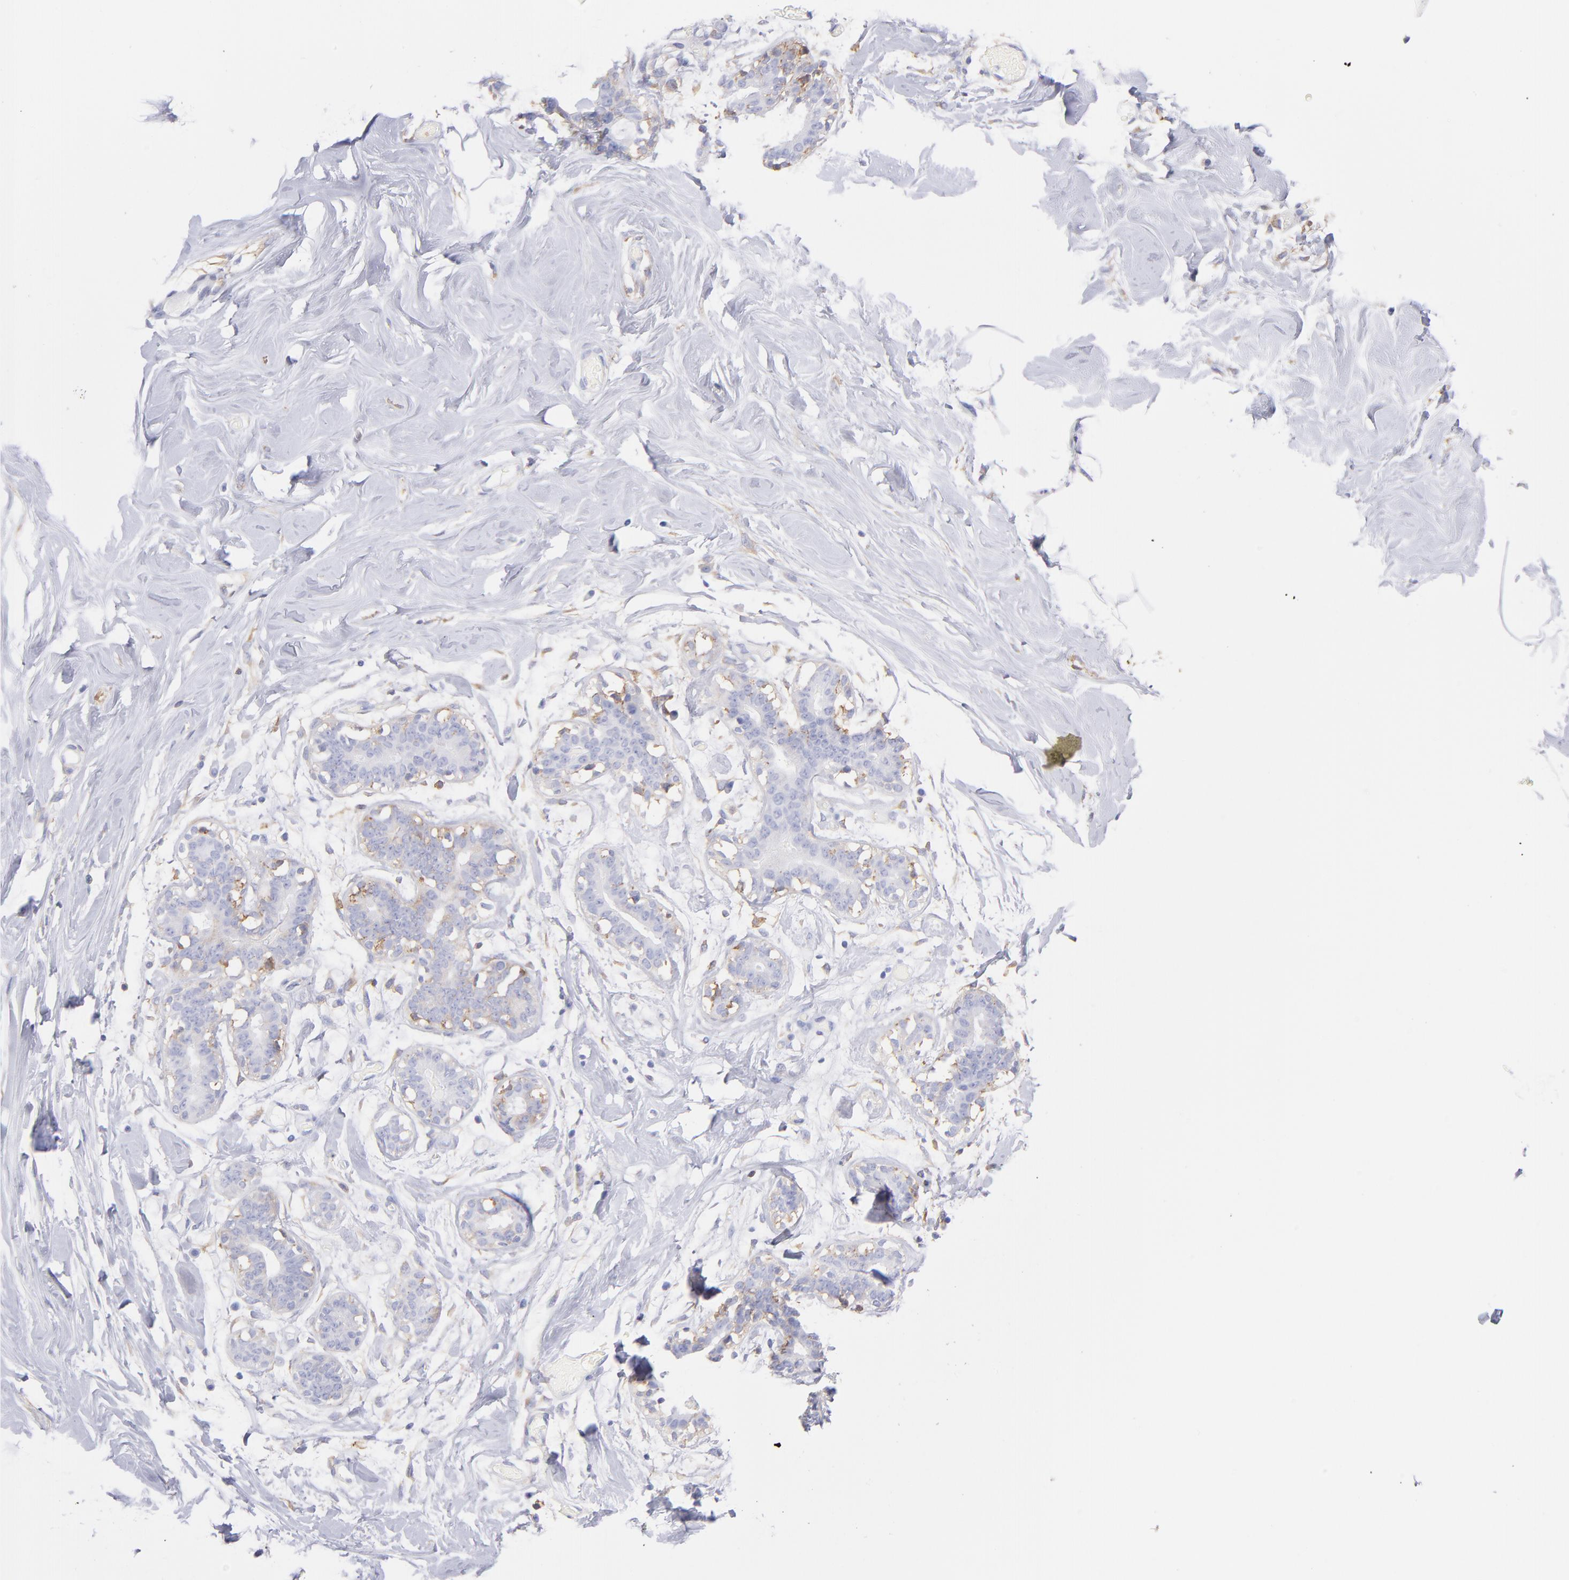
{"staining": {"intensity": "negative", "quantity": "none", "location": "none"}, "tissue": "breast", "cell_type": "Glandular cells", "image_type": "normal", "snomed": [{"axis": "morphology", "description": "Normal tissue, NOS"}, {"axis": "topography", "description": "Breast"}, {"axis": "topography", "description": "Soft tissue"}], "caption": "The photomicrograph shows no significant staining in glandular cells of breast. The staining was performed using DAB (3,3'-diaminobenzidine) to visualize the protein expression in brown, while the nuclei were stained in blue with hematoxylin (Magnification: 20x).", "gene": "PRKCA", "patient": {"sex": "female", "age": 25}}